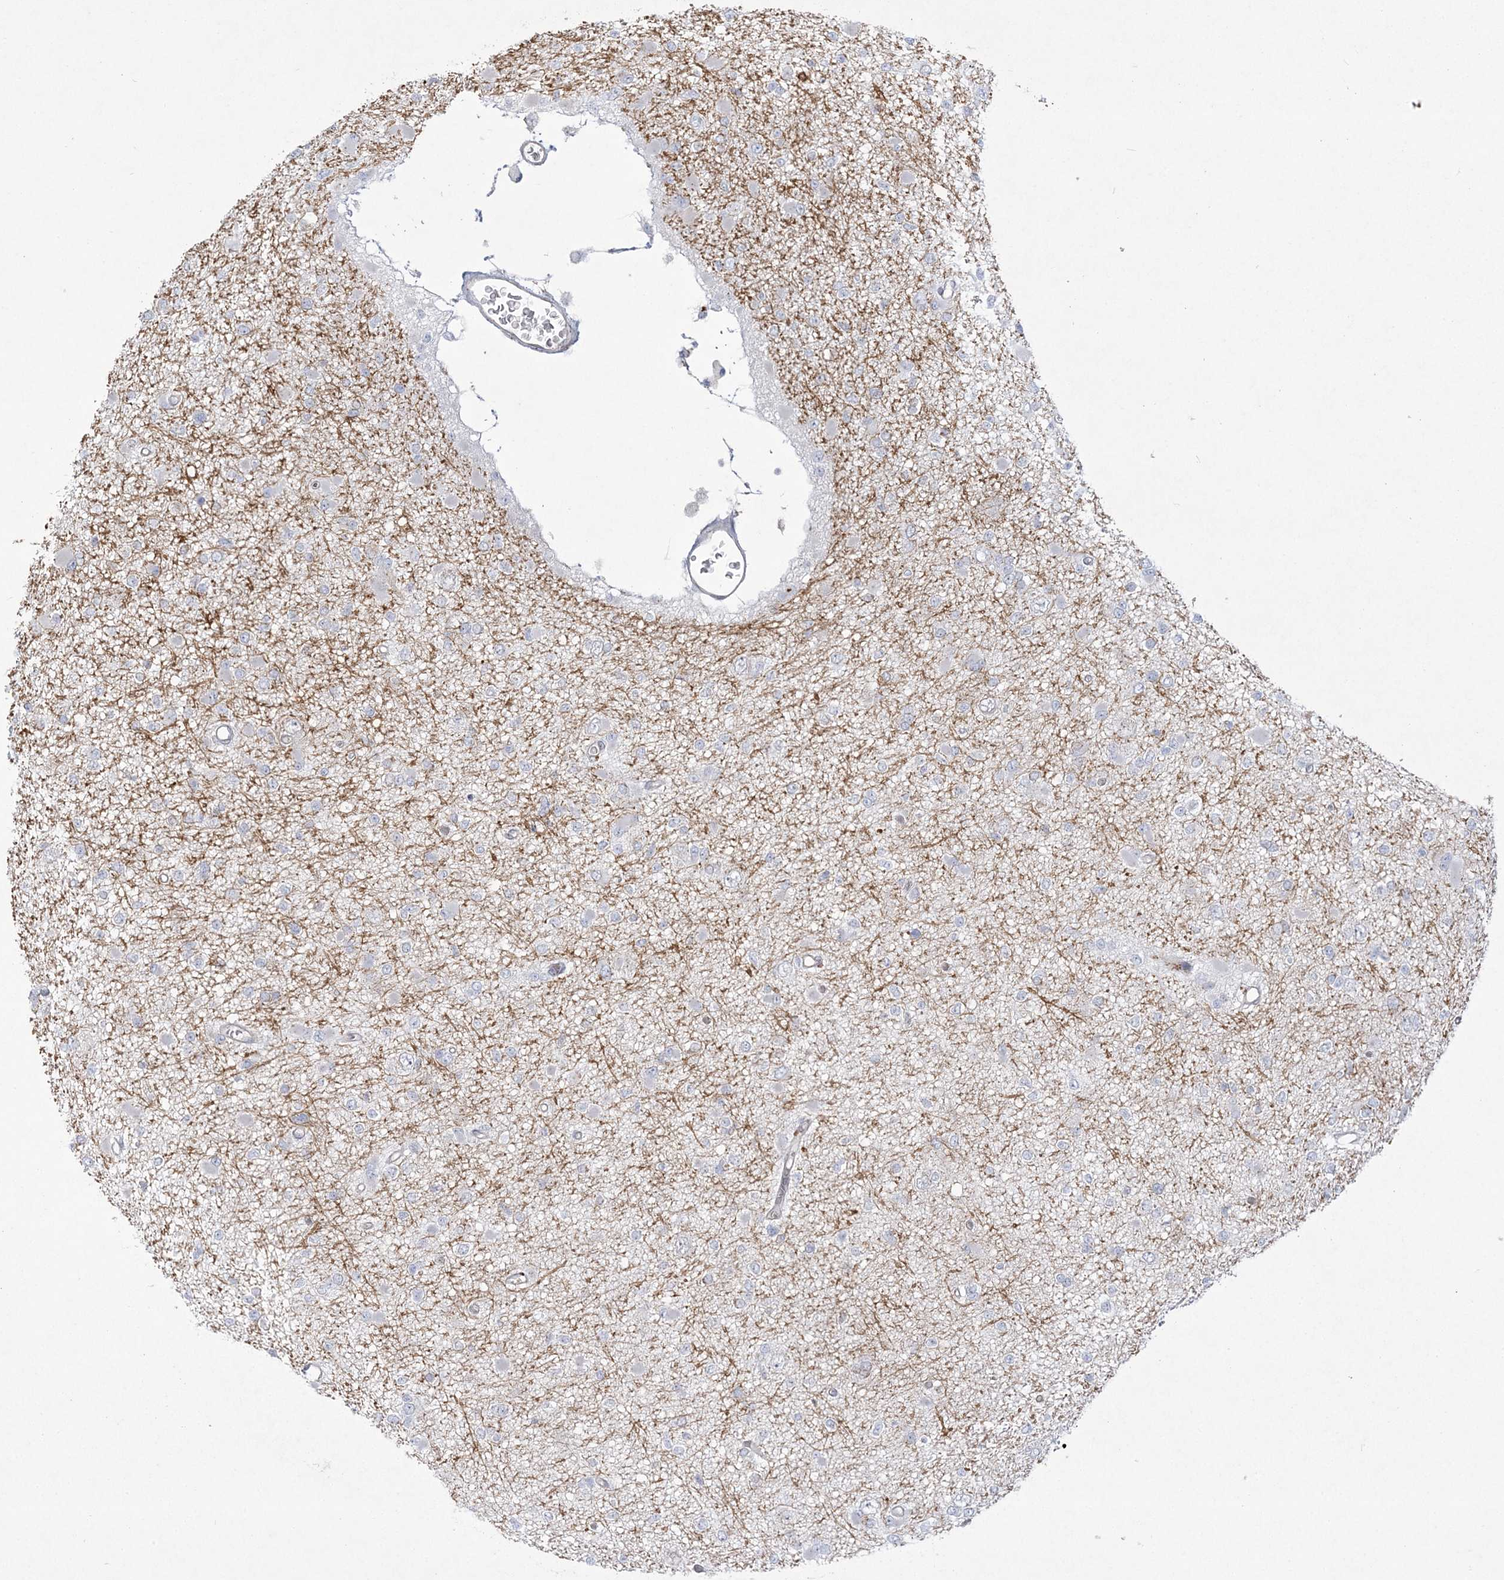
{"staining": {"intensity": "negative", "quantity": "none", "location": "none"}, "tissue": "glioma", "cell_type": "Tumor cells", "image_type": "cancer", "snomed": [{"axis": "morphology", "description": "Glioma, malignant, Low grade"}, {"axis": "topography", "description": "Brain"}], "caption": "Glioma was stained to show a protein in brown. There is no significant staining in tumor cells.", "gene": "ADAMTS12", "patient": {"sex": "female", "age": 22}}